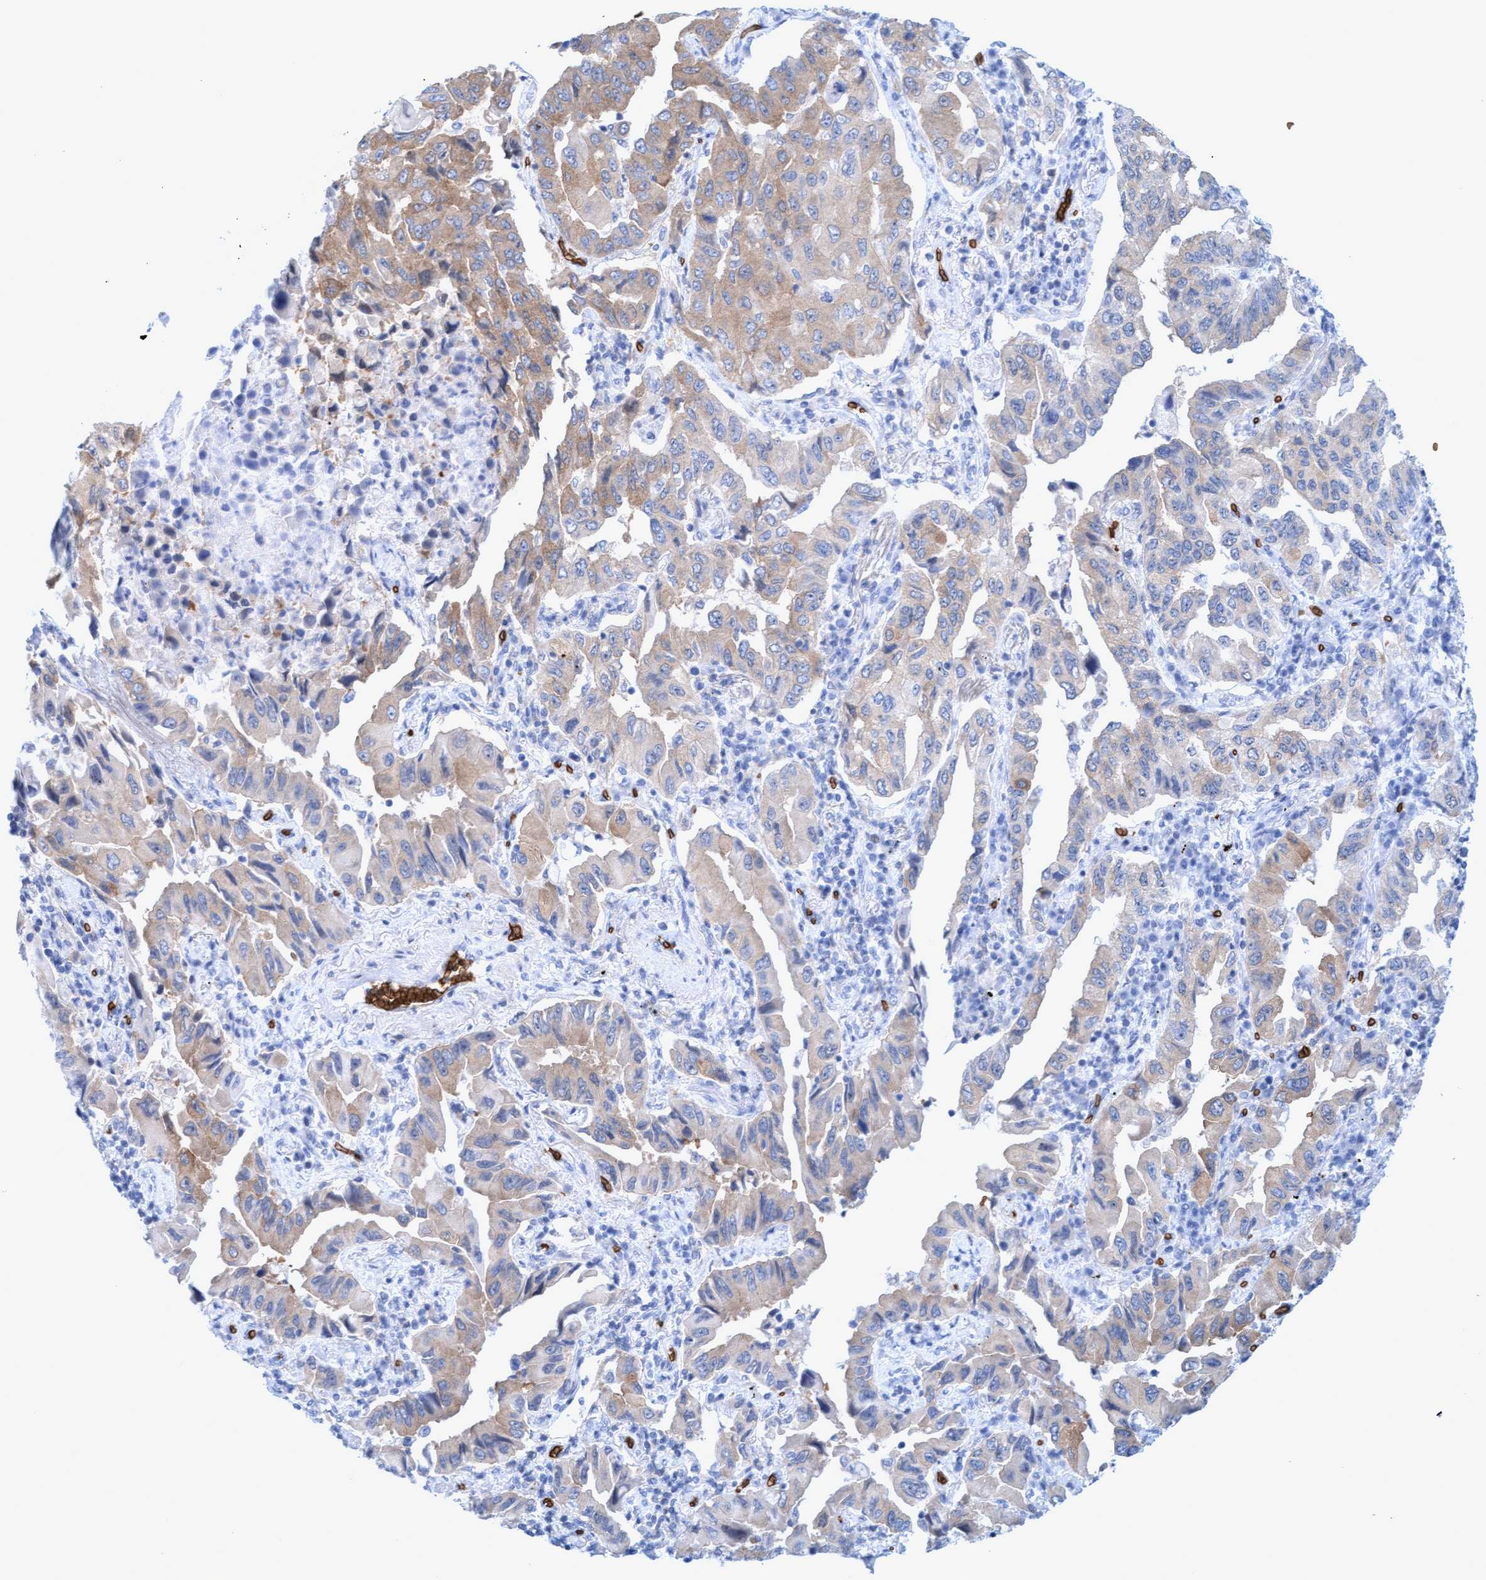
{"staining": {"intensity": "moderate", "quantity": "25%-75%", "location": "cytoplasmic/membranous"}, "tissue": "lung cancer", "cell_type": "Tumor cells", "image_type": "cancer", "snomed": [{"axis": "morphology", "description": "Adenocarcinoma, NOS"}, {"axis": "topography", "description": "Lung"}], "caption": "Protein positivity by IHC exhibits moderate cytoplasmic/membranous expression in about 25%-75% of tumor cells in lung cancer.", "gene": "SPEM2", "patient": {"sex": "female", "age": 65}}